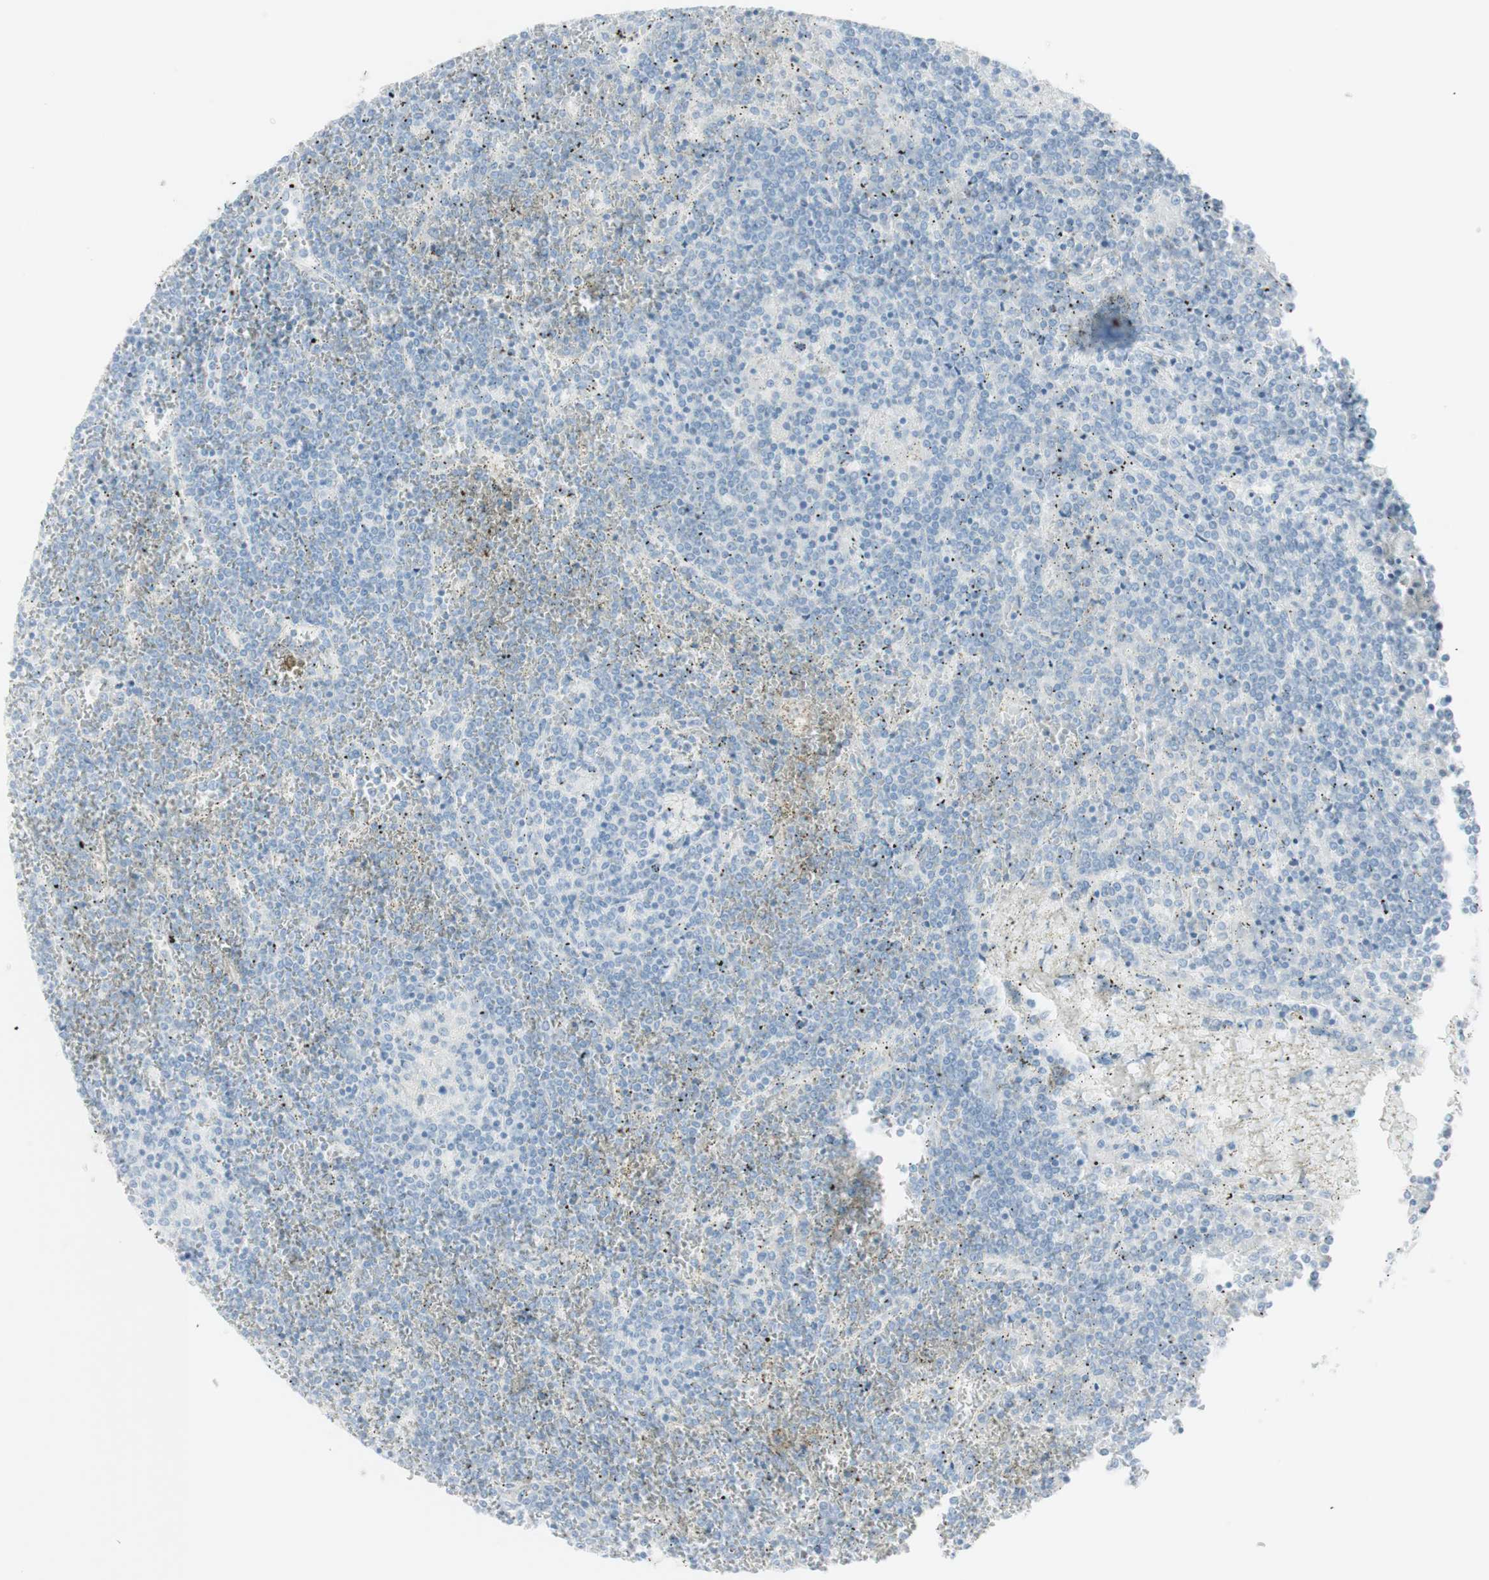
{"staining": {"intensity": "weak", "quantity": "<25%", "location": "cytoplasmic/membranous"}, "tissue": "lymphoma", "cell_type": "Tumor cells", "image_type": "cancer", "snomed": [{"axis": "morphology", "description": "Malignant lymphoma, non-Hodgkin's type, Low grade"}, {"axis": "topography", "description": "Spleen"}], "caption": "This is a image of immunohistochemistry staining of lymphoma, which shows no positivity in tumor cells. Nuclei are stained in blue.", "gene": "NAPSA", "patient": {"sex": "female", "age": 19}}